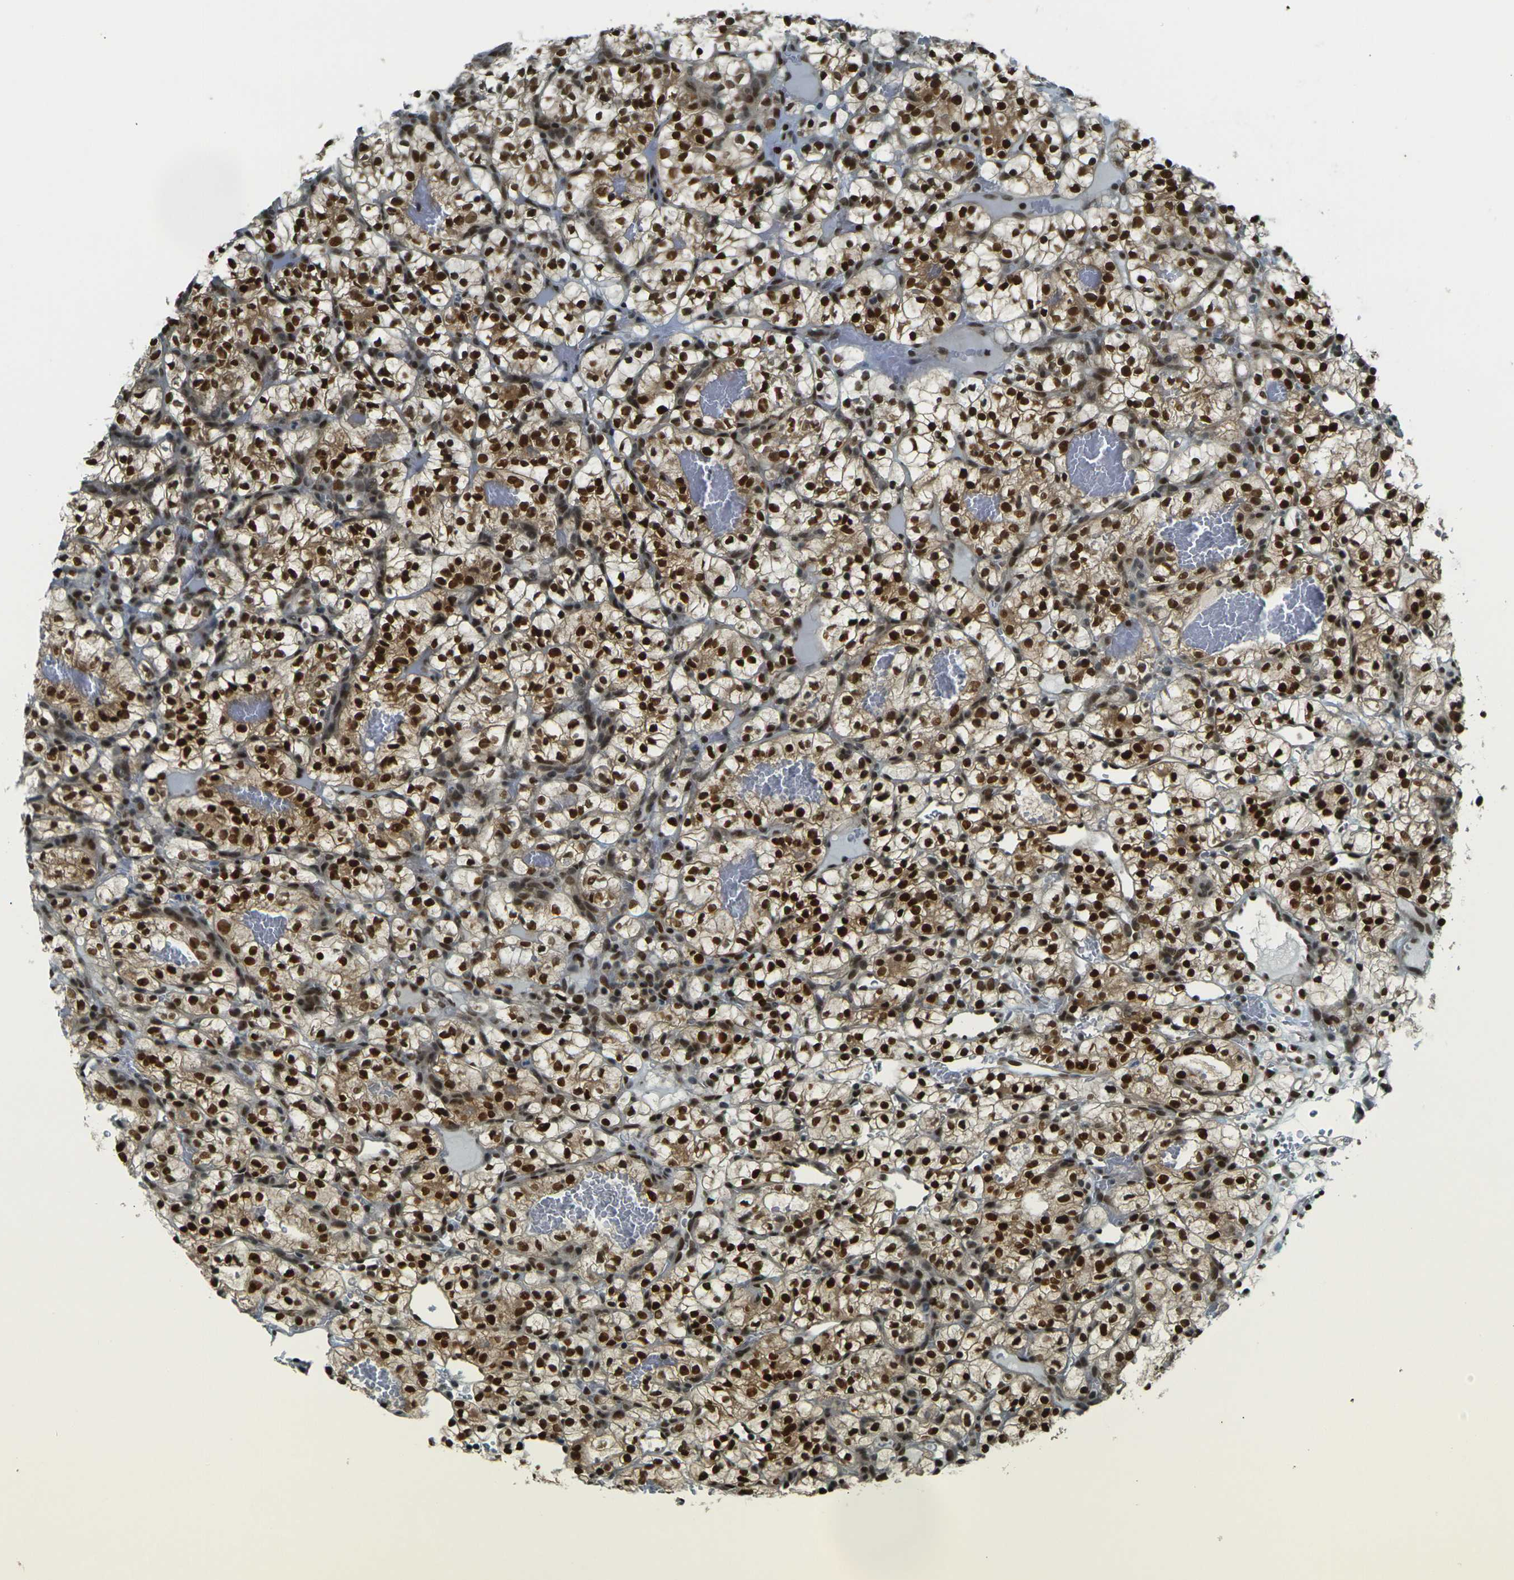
{"staining": {"intensity": "strong", "quantity": ">75%", "location": "cytoplasmic/membranous,nuclear"}, "tissue": "renal cancer", "cell_type": "Tumor cells", "image_type": "cancer", "snomed": [{"axis": "morphology", "description": "Adenocarcinoma, NOS"}, {"axis": "topography", "description": "Kidney"}], "caption": "Adenocarcinoma (renal) stained for a protein (brown) exhibits strong cytoplasmic/membranous and nuclear positive staining in approximately >75% of tumor cells.", "gene": "NHEJ1", "patient": {"sex": "female", "age": 57}}